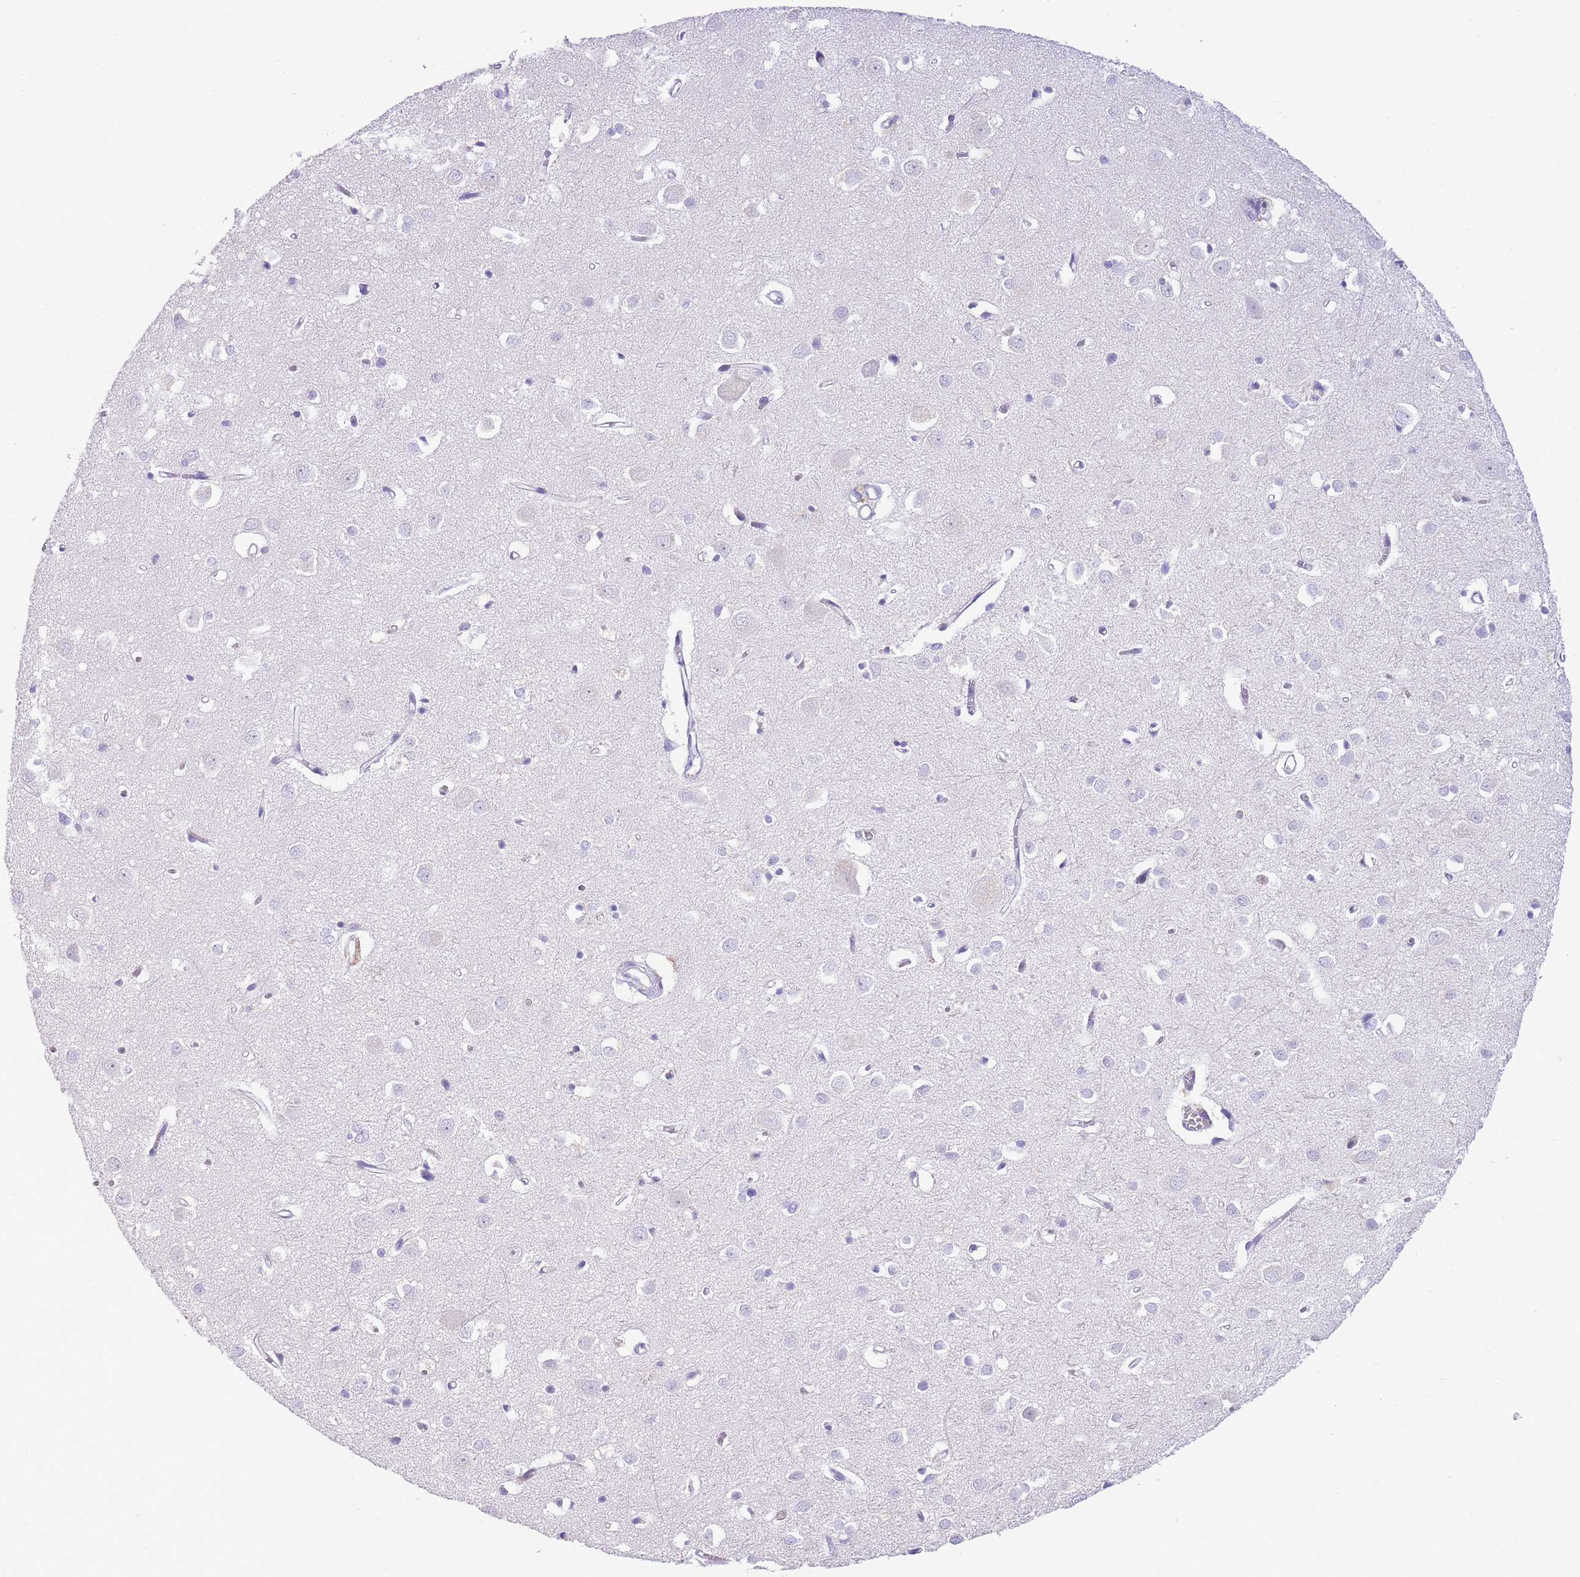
{"staining": {"intensity": "negative", "quantity": "none", "location": "none"}, "tissue": "cerebral cortex", "cell_type": "Endothelial cells", "image_type": "normal", "snomed": [{"axis": "morphology", "description": "Normal tissue, NOS"}, {"axis": "topography", "description": "Cerebral cortex"}], "caption": "There is no significant positivity in endothelial cells of cerebral cortex.", "gene": "OR4Q3", "patient": {"sex": "female", "age": 64}}